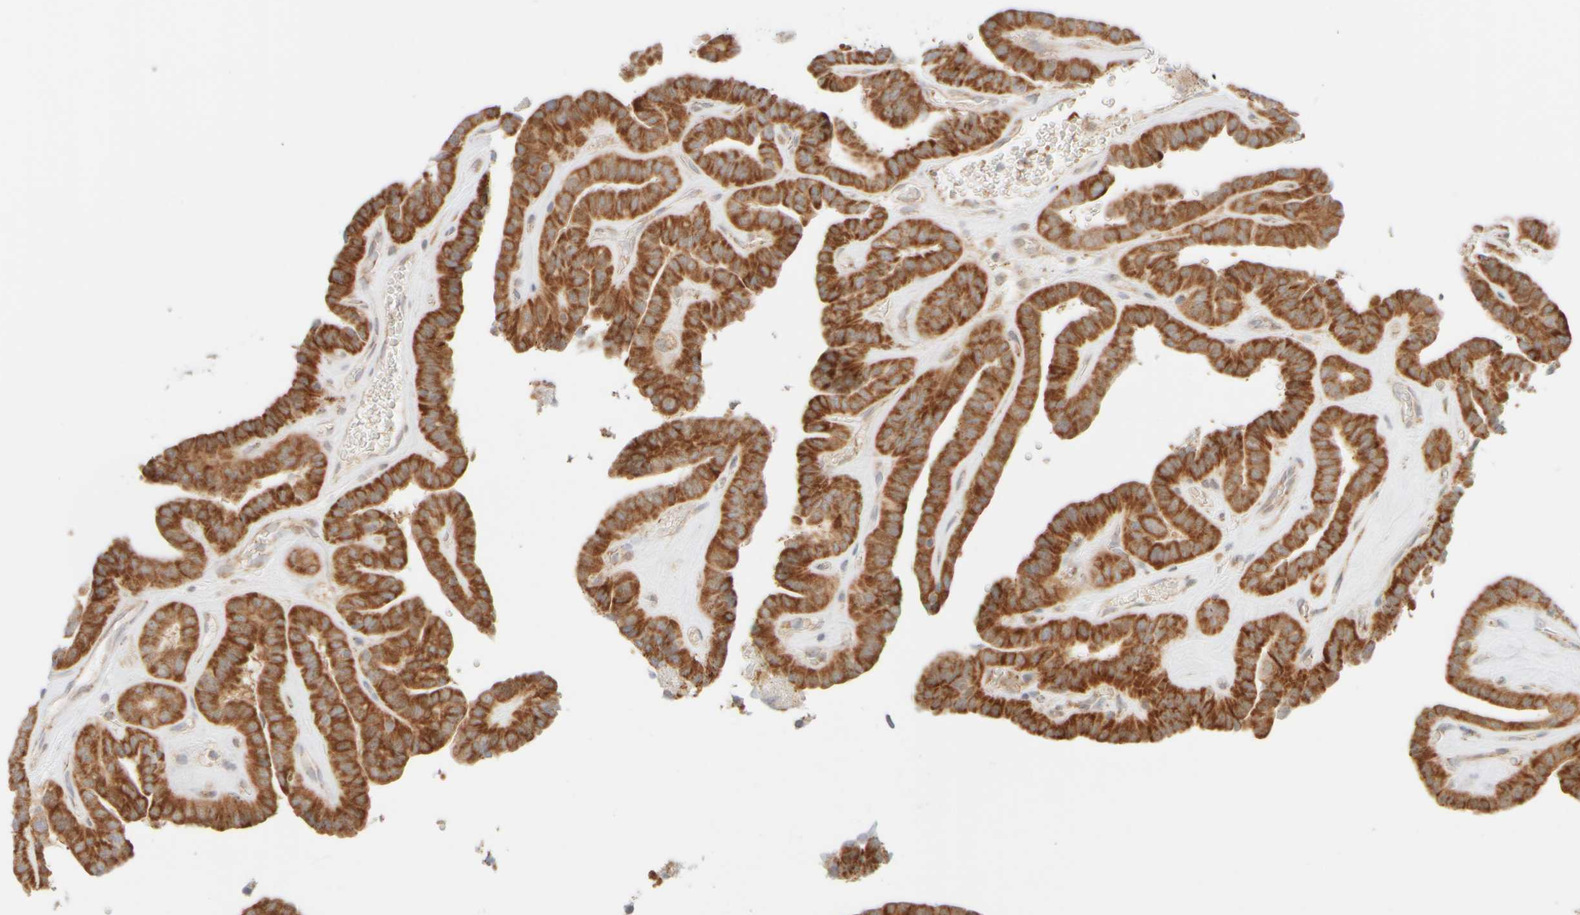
{"staining": {"intensity": "strong", "quantity": ">75%", "location": "cytoplasmic/membranous"}, "tissue": "thyroid cancer", "cell_type": "Tumor cells", "image_type": "cancer", "snomed": [{"axis": "morphology", "description": "Papillary adenocarcinoma, NOS"}, {"axis": "topography", "description": "Thyroid gland"}], "caption": "IHC of human thyroid papillary adenocarcinoma exhibits high levels of strong cytoplasmic/membranous positivity in approximately >75% of tumor cells. (brown staining indicates protein expression, while blue staining denotes nuclei).", "gene": "PPM1K", "patient": {"sex": "male", "age": 77}}